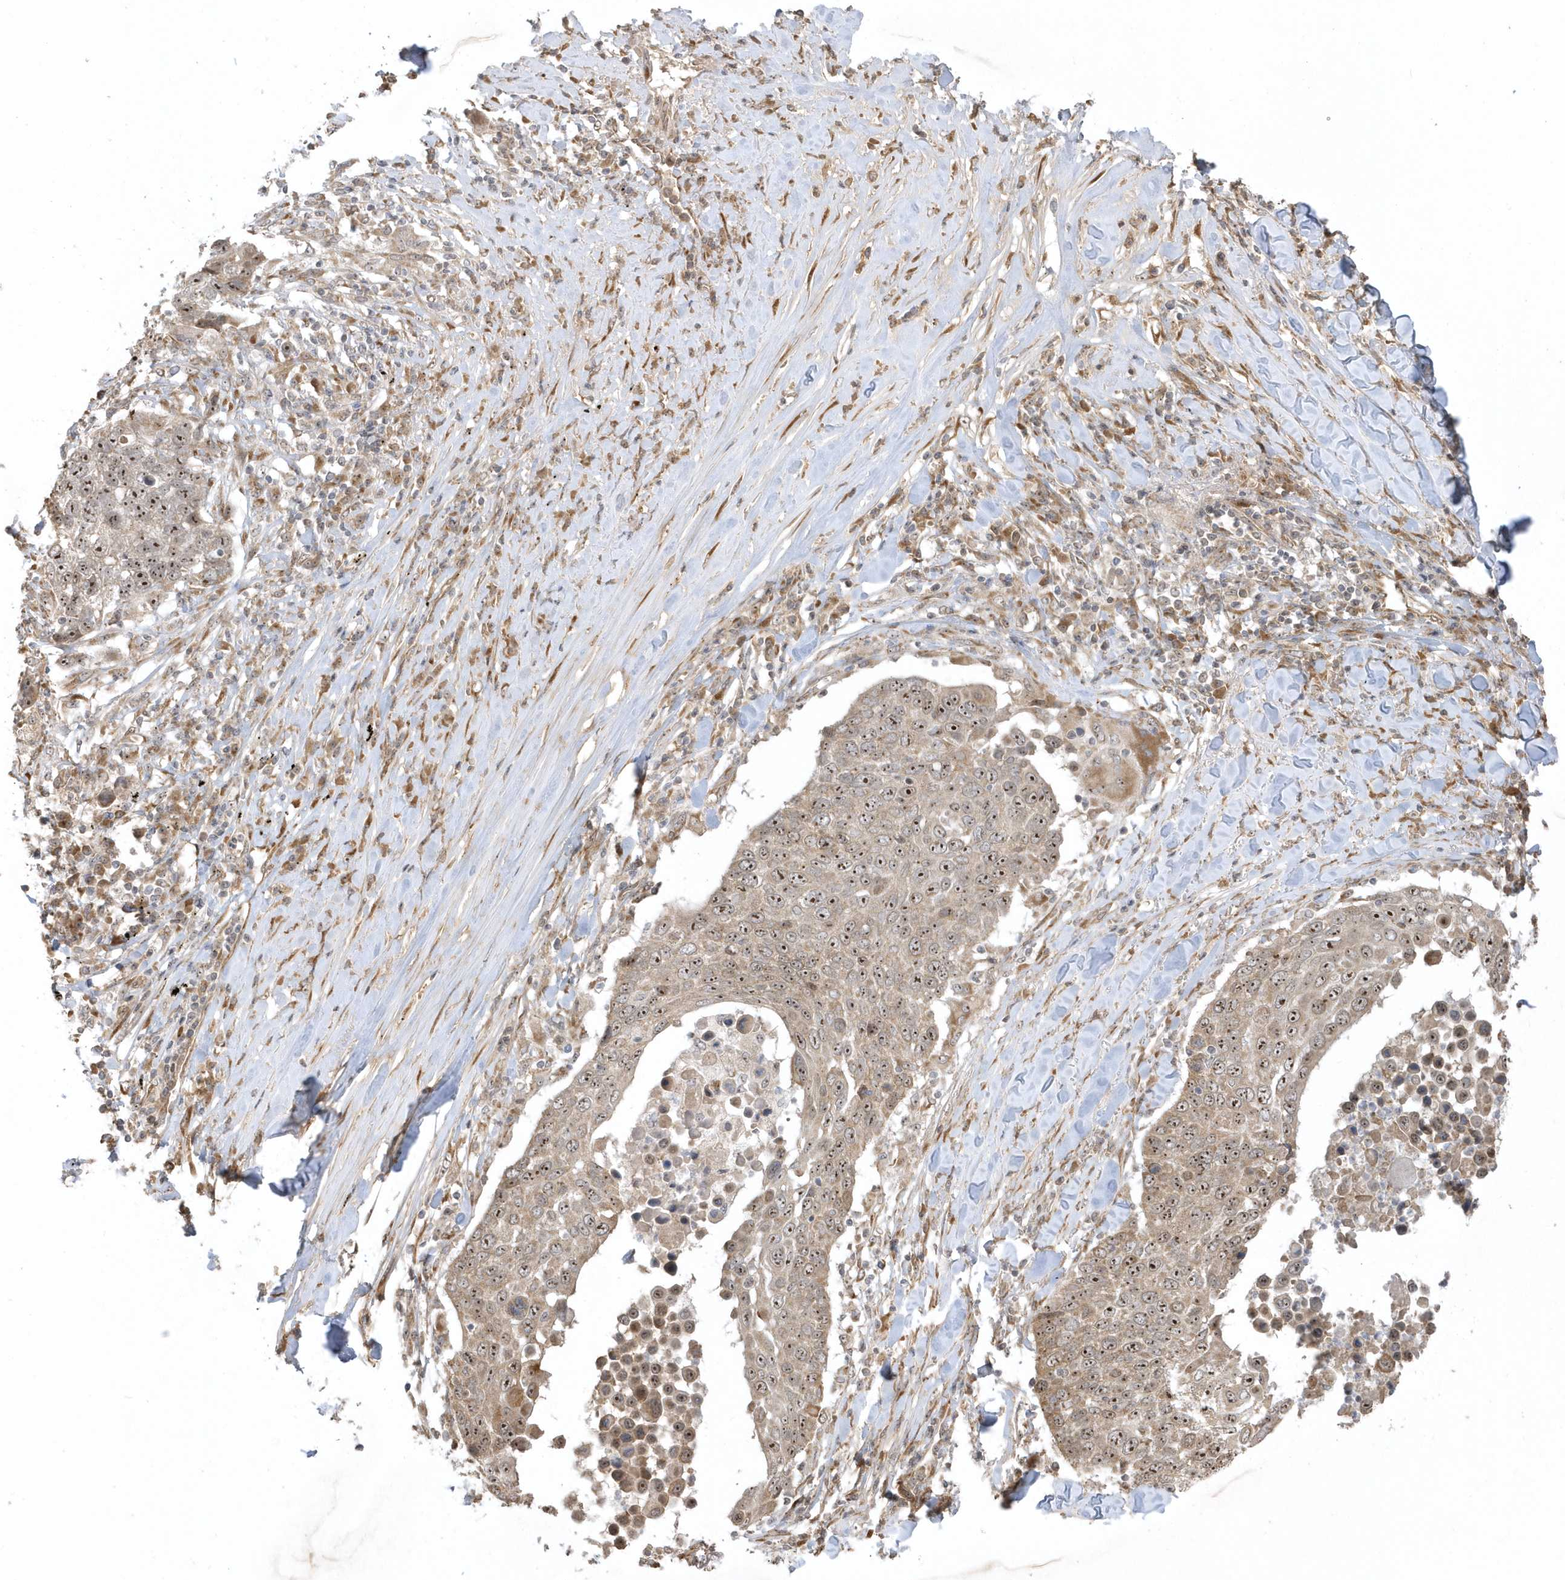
{"staining": {"intensity": "moderate", "quantity": ">75%", "location": "nuclear"}, "tissue": "lung cancer", "cell_type": "Tumor cells", "image_type": "cancer", "snomed": [{"axis": "morphology", "description": "Squamous cell carcinoma, NOS"}, {"axis": "topography", "description": "Lung"}], "caption": "Immunohistochemistry of lung squamous cell carcinoma shows medium levels of moderate nuclear expression in about >75% of tumor cells.", "gene": "ECM2", "patient": {"sex": "male", "age": 66}}